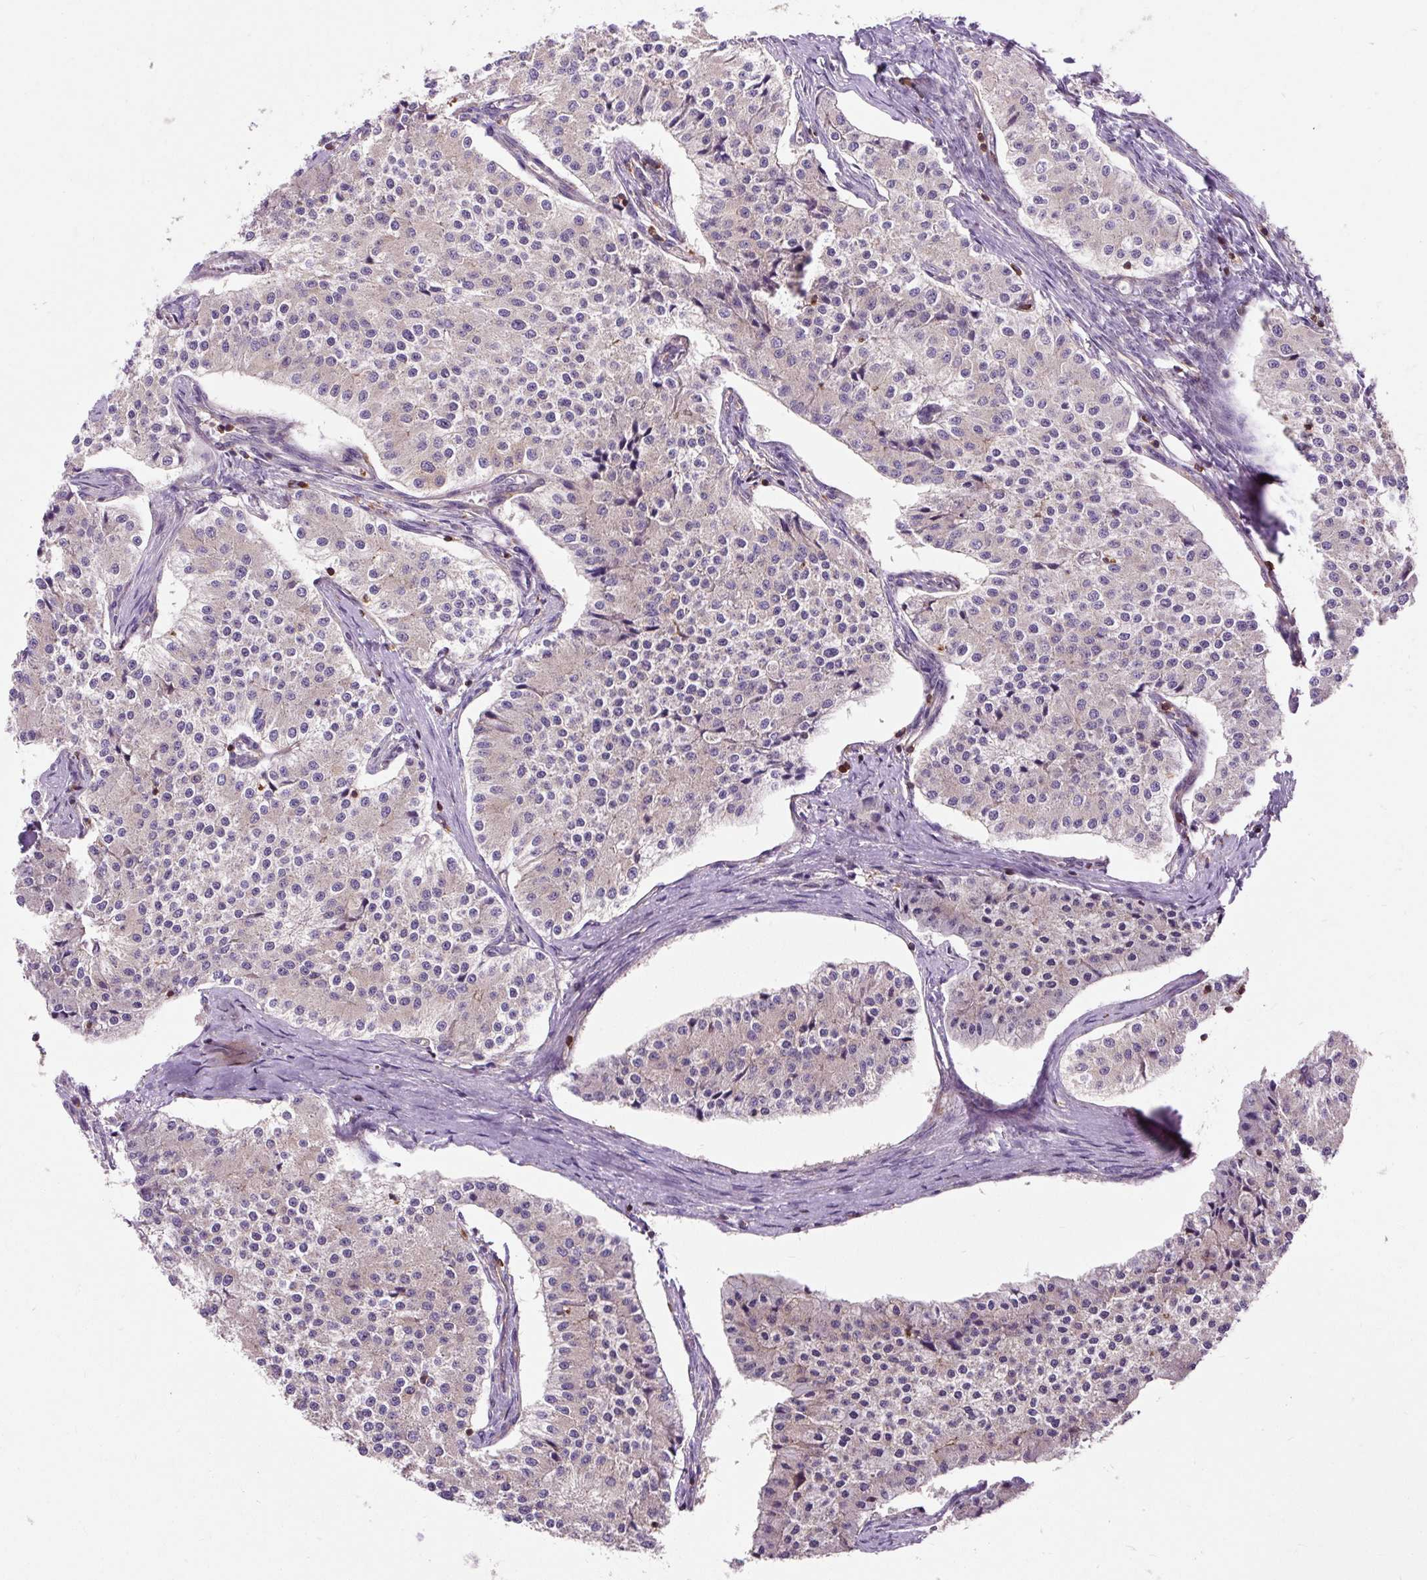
{"staining": {"intensity": "weak", "quantity": "<25%", "location": "cytoplasmic/membranous"}, "tissue": "carcinoid", "cell_type": "Tumor cells", "image_type": "cancer", "snomed": [{"axis": "morphology", "description": "Carcinoid, malignant, NOS"}, {"axis": "topography", "description": "Colon"}], "caption": "Immunohistochemistry (IHC) micrograph of malignant carcinoid stained for a protein (brown), which shows no expression in tumor cells.", "gene": "CISD3", "patient": {"sex": "female", "age": 52}}